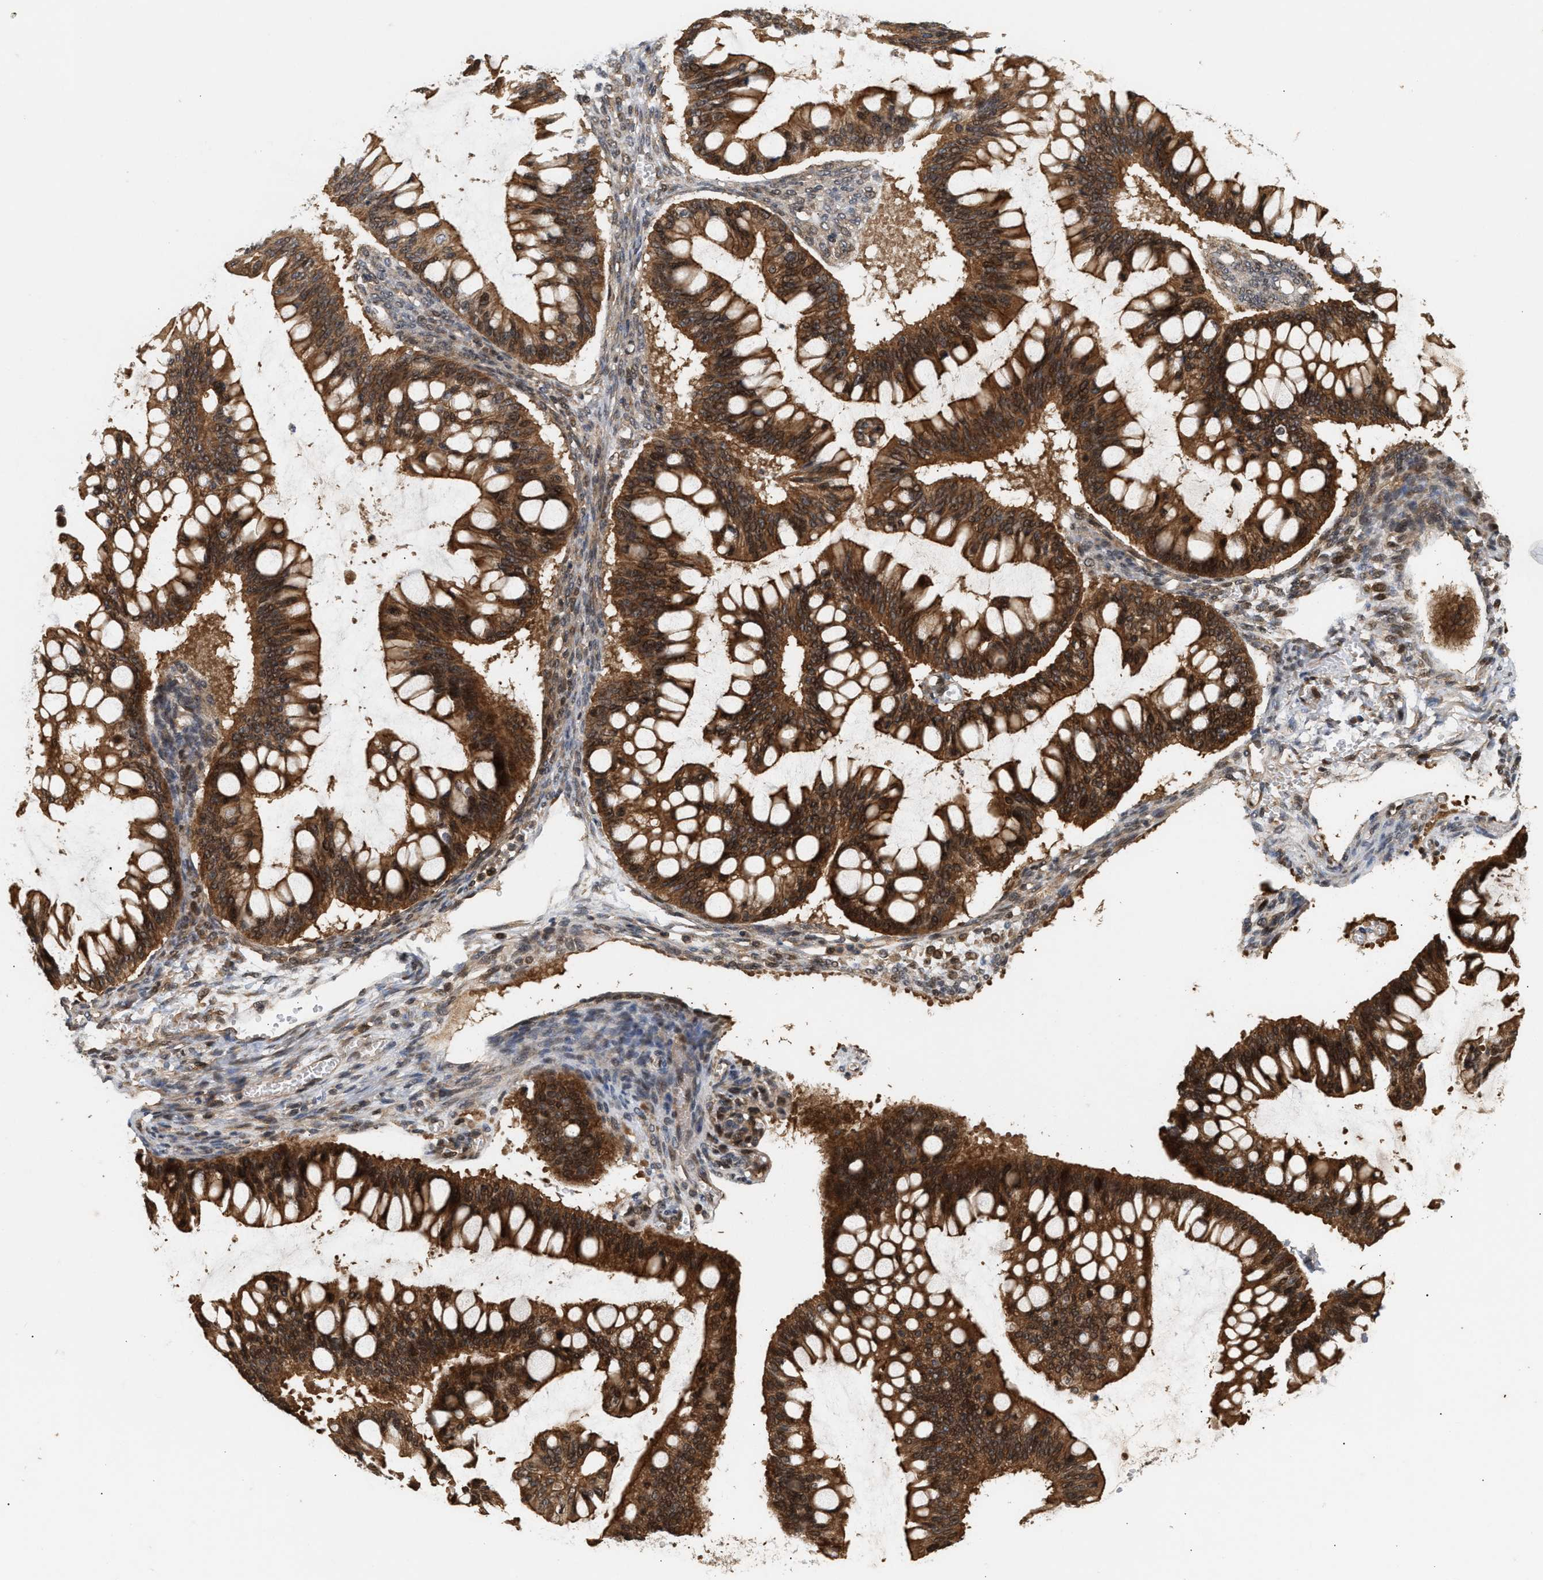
{"staining": {"intensity": "moderate", "quantity": ">75%", "location": "cytoplasmic/membranous,nuclear"}, "tissue": "ovarian cancer", "cell_type": "Tumor cells", "image_type": "cancer", "snomed": [{"axis": "morphology", "description": "Cystadenocarcinoma, mucinous, NOS"}, {"axis": "topography", "description": "Ovary"}], "caption": "Brown immunohistochemical staining in human ovarian cancer displays moderate cytoplasmic/membranous and nuclear expression in approximately >75% of tumor cells.", "gene": "ABHD5", "patient": {"sex": "female", "age": 73}}